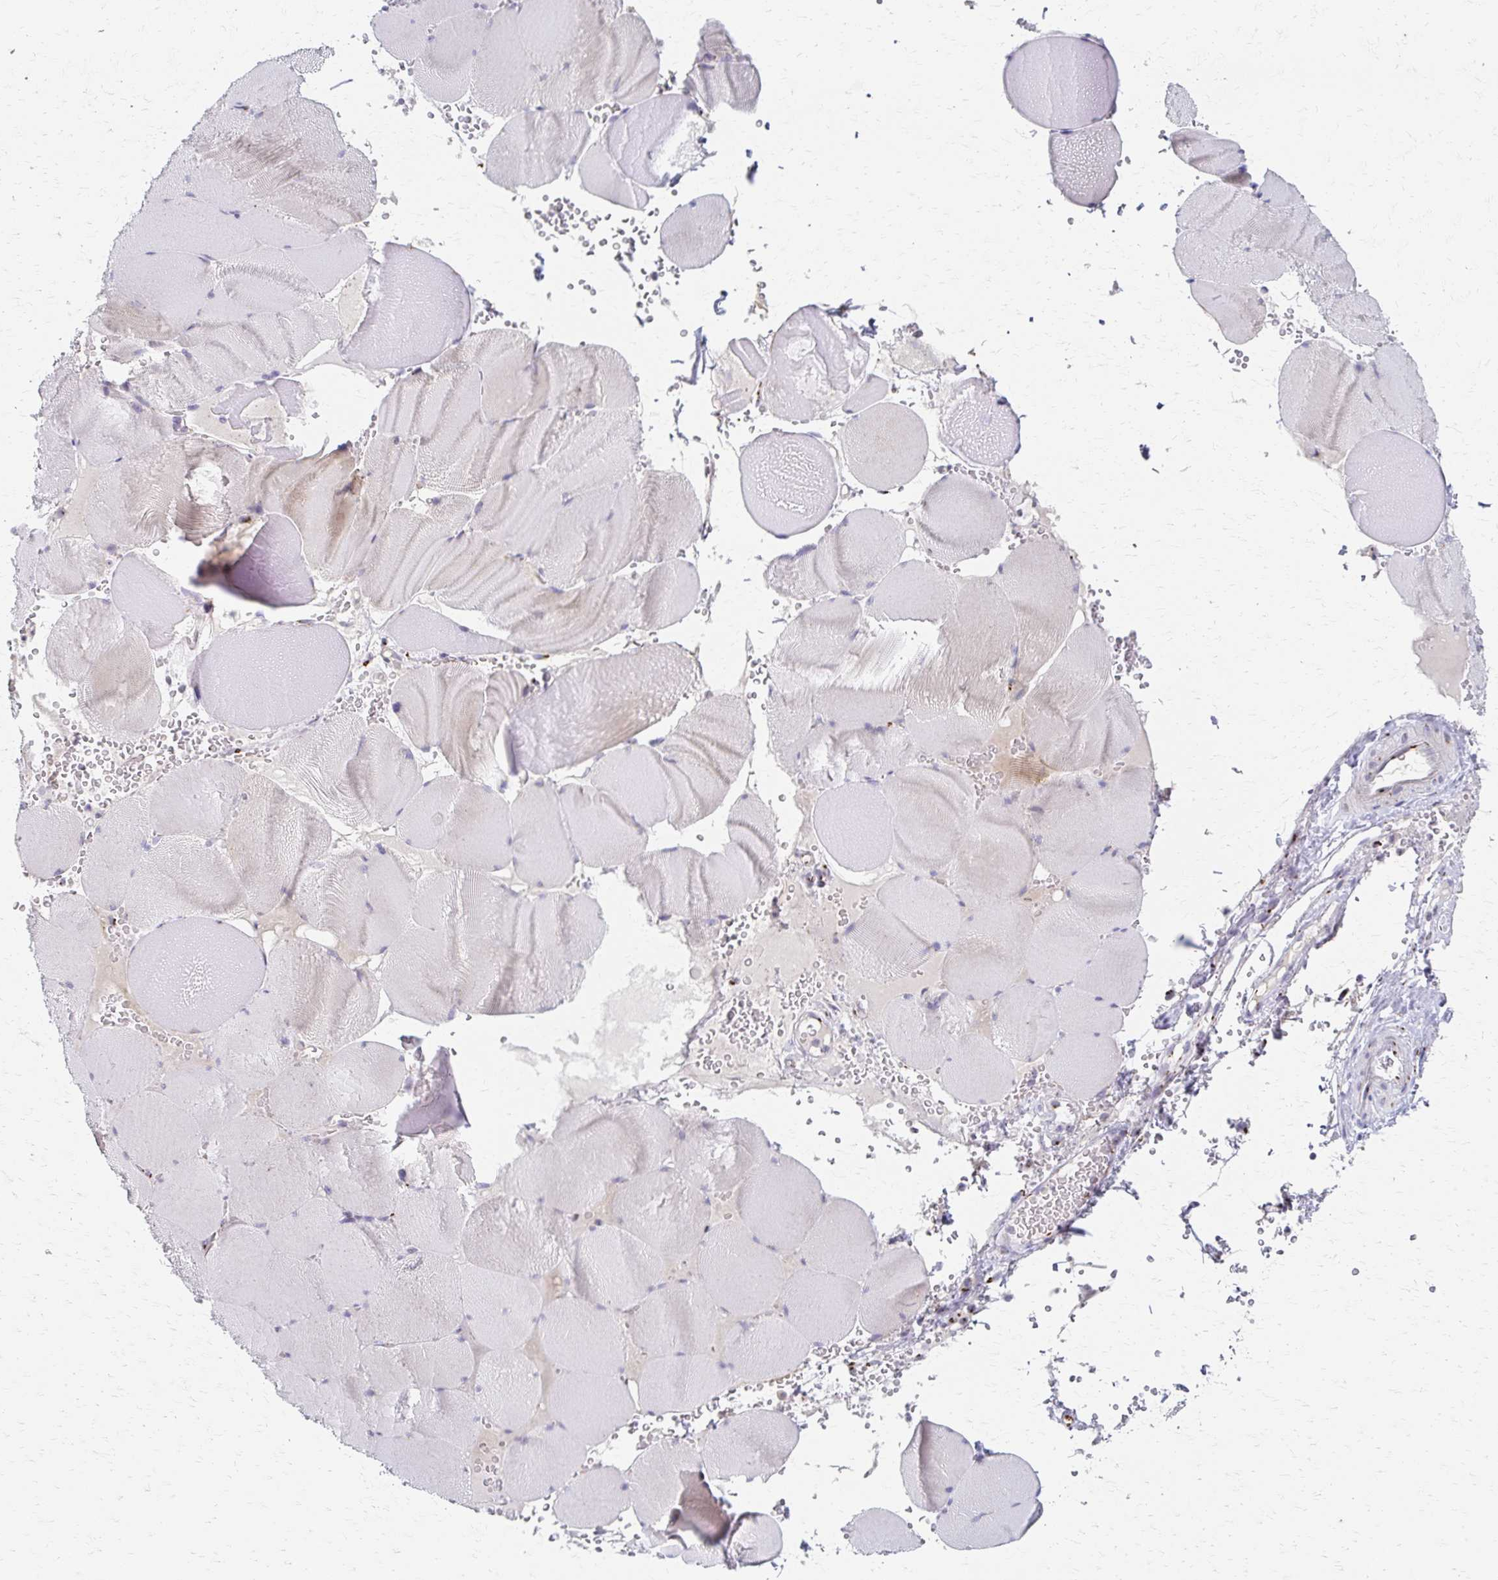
{"staining": {"intensity": "negative", "quantity": "none", "location": "none"}, "tissue": "skeletal muscle", "cell_type": "Myocytes", "image_type": "normal", "snomed": [{"axis": "morphology", "description": "Normal tissue, NOS"}, {"axis": "topography", "description": "Skeletal muscle"}, {"axis": "topography", "description": "Head-Neck"}], "caption": "Immunohistochemistry (IHC) photomicrograph of normal skeletal muscle stained for a protein (brown), which shows no expression in myocytes.", "gene": "ENSG00000254692", "patient": {"sex": "male", "age": 66}}